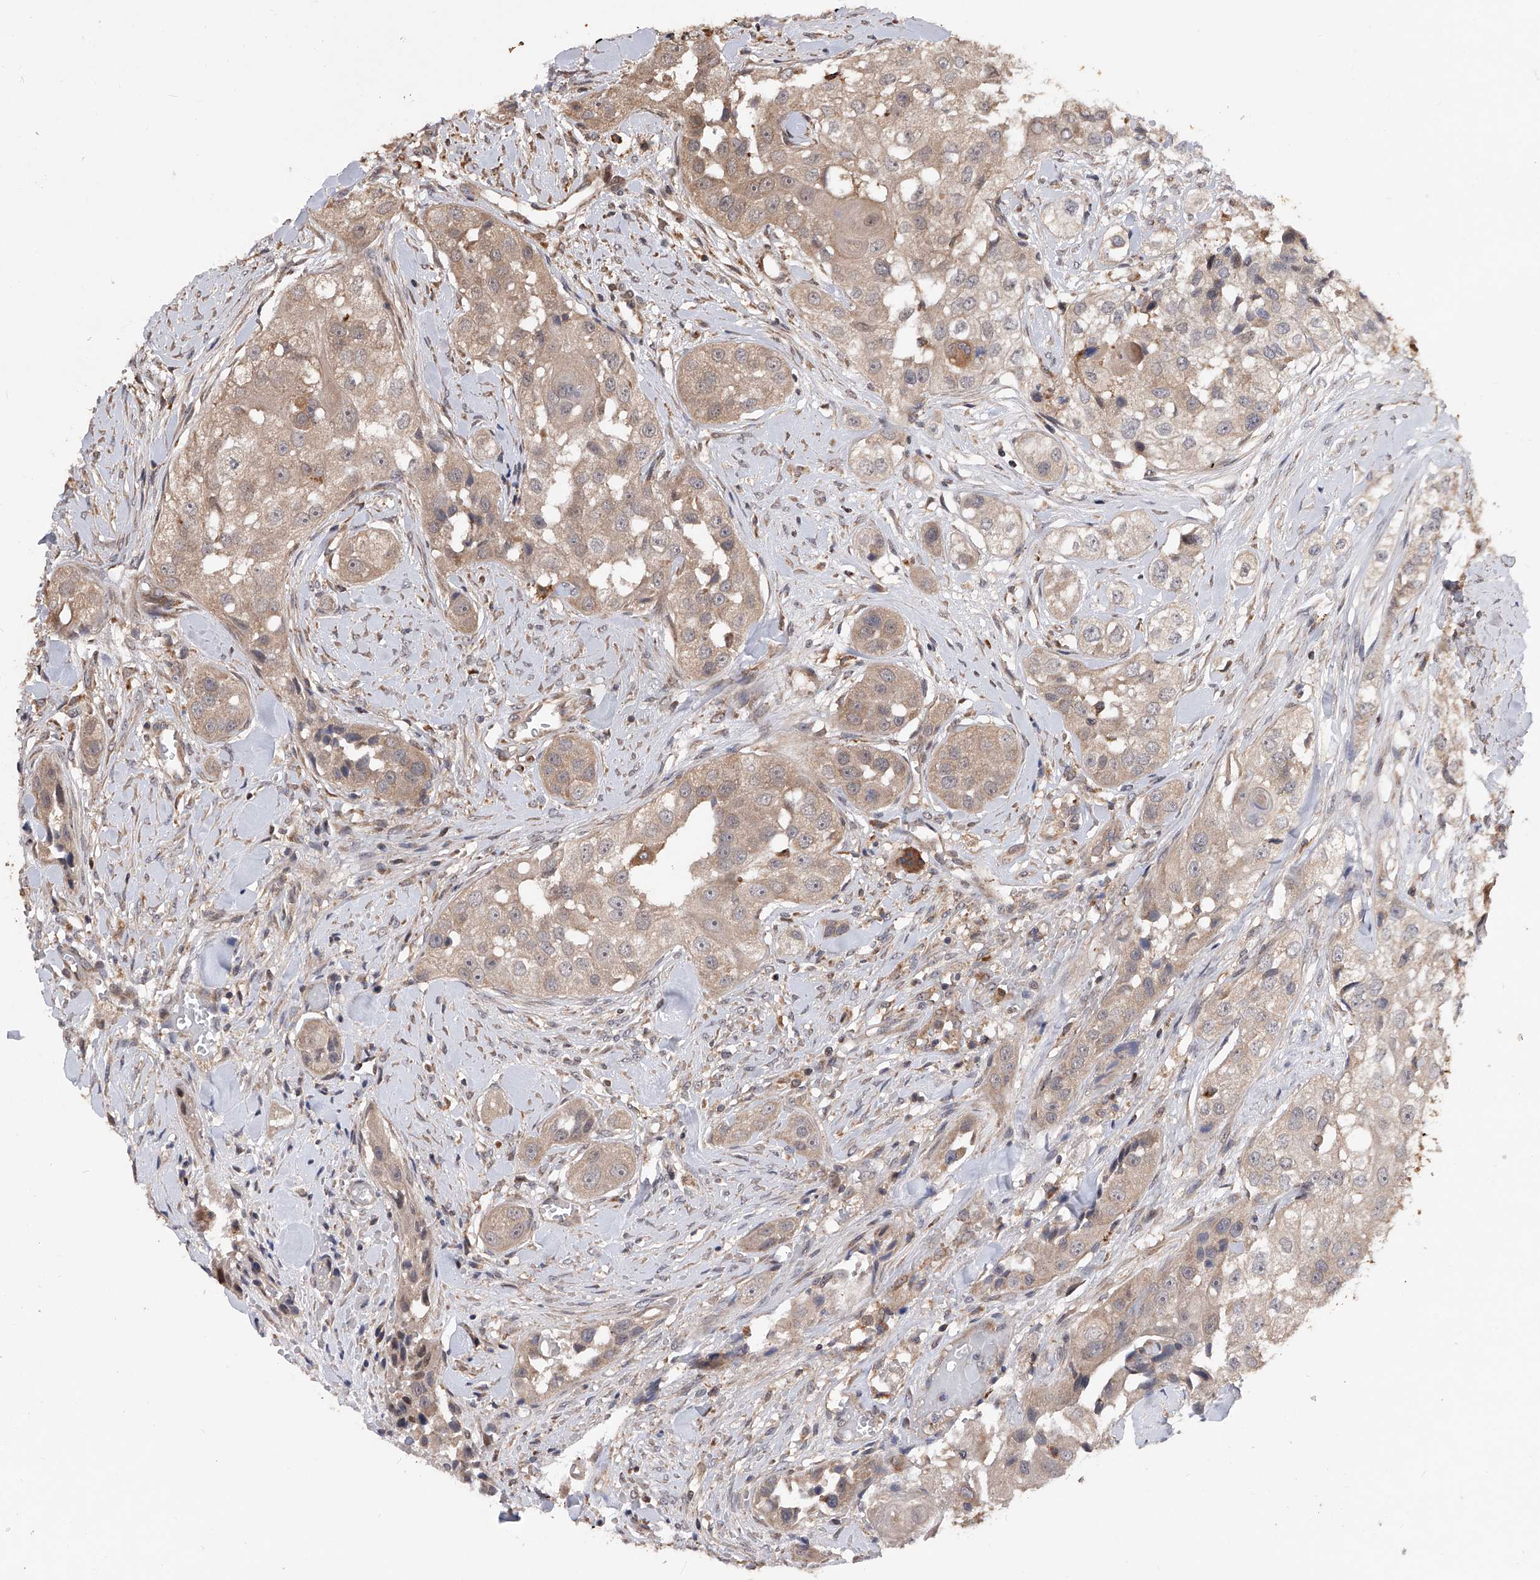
{"staining": {"intensity": "weak", "quantity": ">75%", "location": "cytoplasmic/membranous"}, "tissue": "head and neck cancer", "cell_type": "Tumor cells", "image_type": "cancer", "snomed": [{"axis": "morphology", "description": "Normal tissue, NOS"}, {"axis": "morphology", "description": "Squamous cell carcinoma, NOS"}, {"axis": "topography", "description": "Skeletal muscle"}, {"axis": "topography", "description": "Head-Neck"}], "caption": "An image of squamous cell carcinoma (head and neck) stained for a protein demonstrates weak cytoplasmic/membranous brown staining in tumor cells. (DAB (3,3'-diaminobenzidine) = brown stain, brightfield microscopy at high magnification).", "gene": "GMDS", "patient": {"sex": "male", "age": 51}}